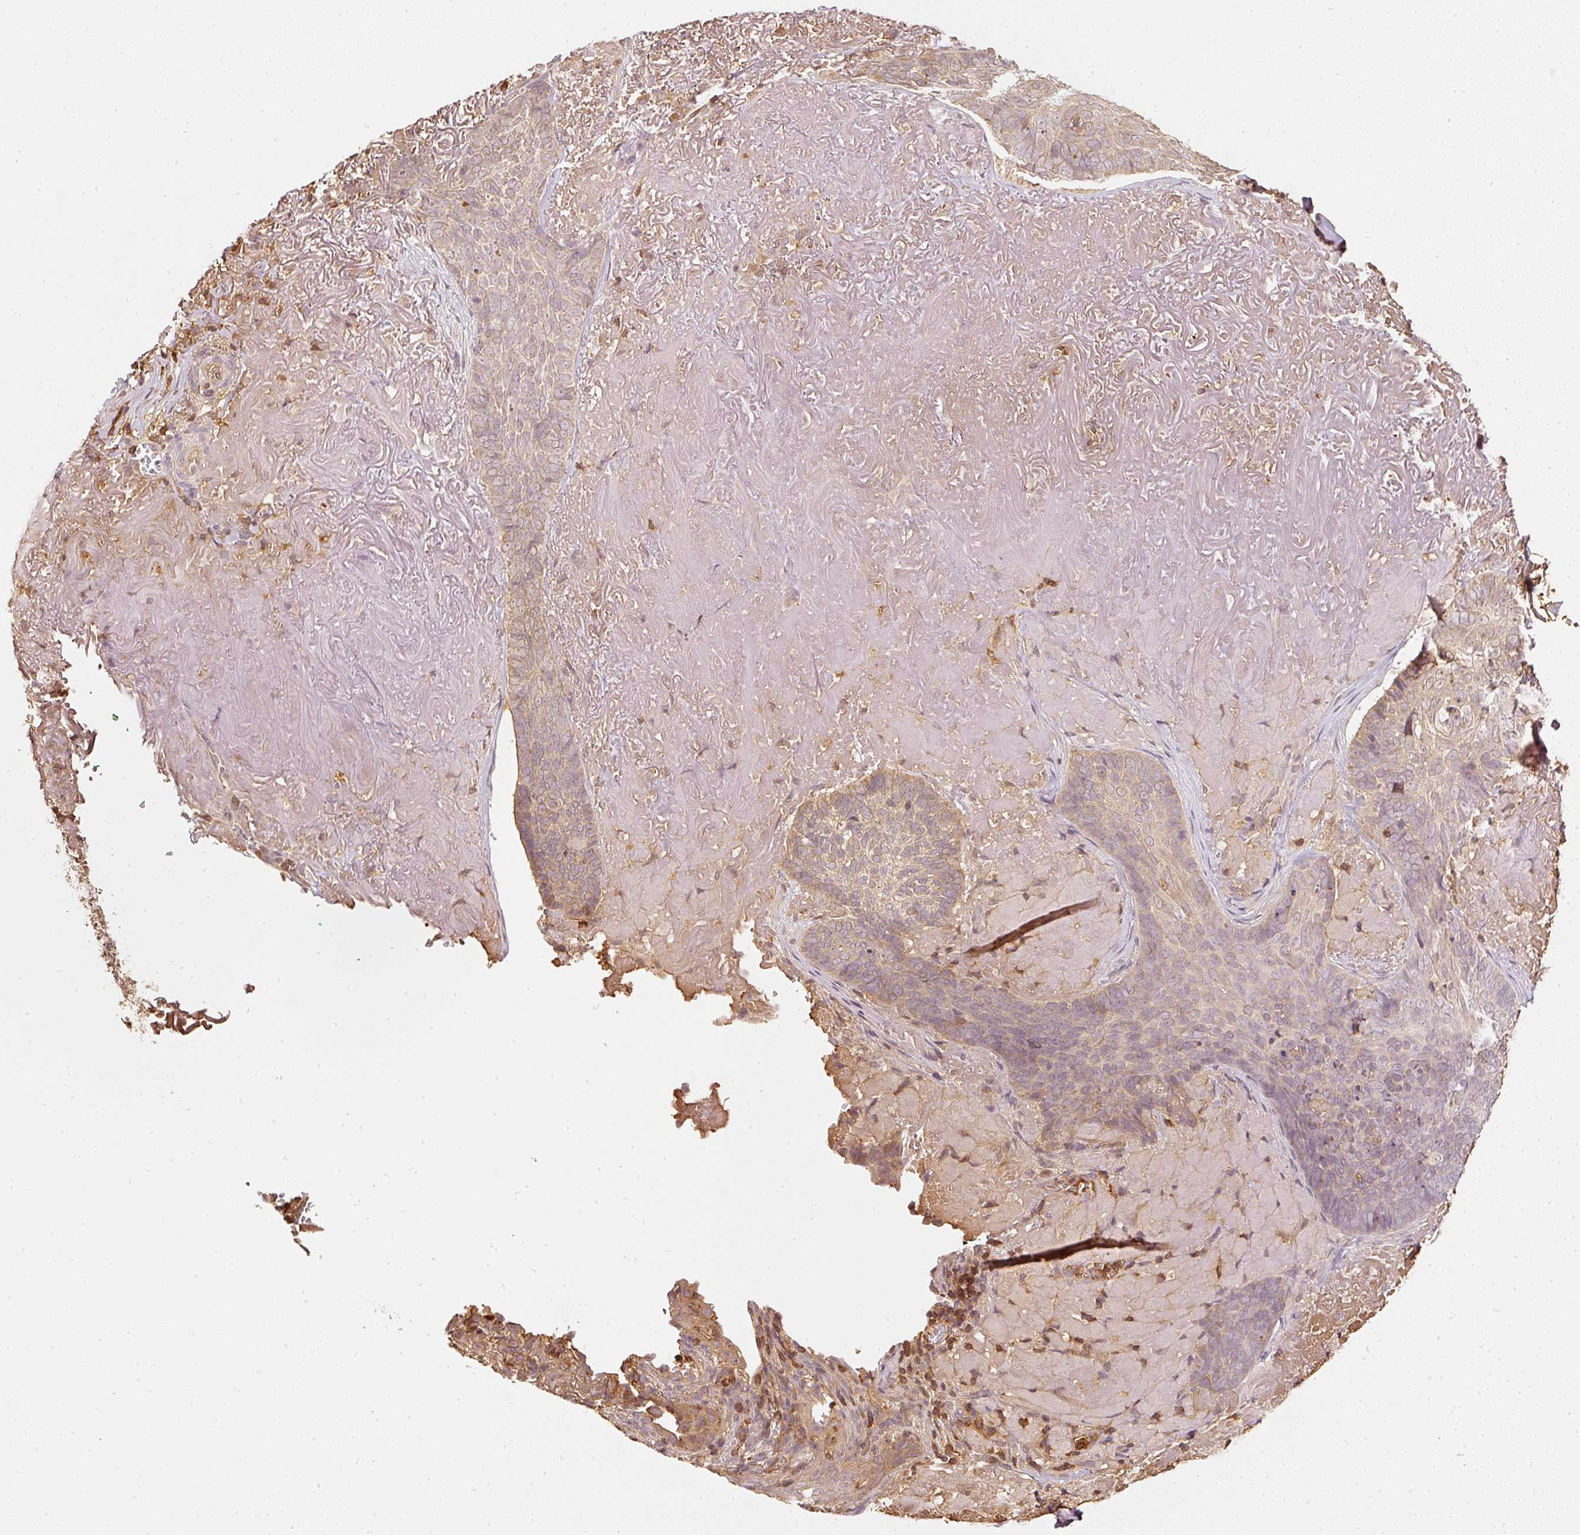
{"staining": {"intensity": "weak", "quantity": ">75%", "location": "cytoplasmic/membranous"}, "tissue": "skin cancer", "cell_type": "Tumor cells", "image_type": "cancer", "snomed": [{"axis": "morphology", "description": "Basal cell carcinoma"}, {"axis": "topography", "description": "Skin"}, {"axis": "topography", "description": "Skin of face"}], "caption": "Skin basal cell carcinoma tissue demonstrates weak cytoplasmic/membranous expression in approximately >75% of tumor cells, visualized by immunohistochemistry.", "gene": "EVL", "patient": {"sex": "female", "age": 95}}